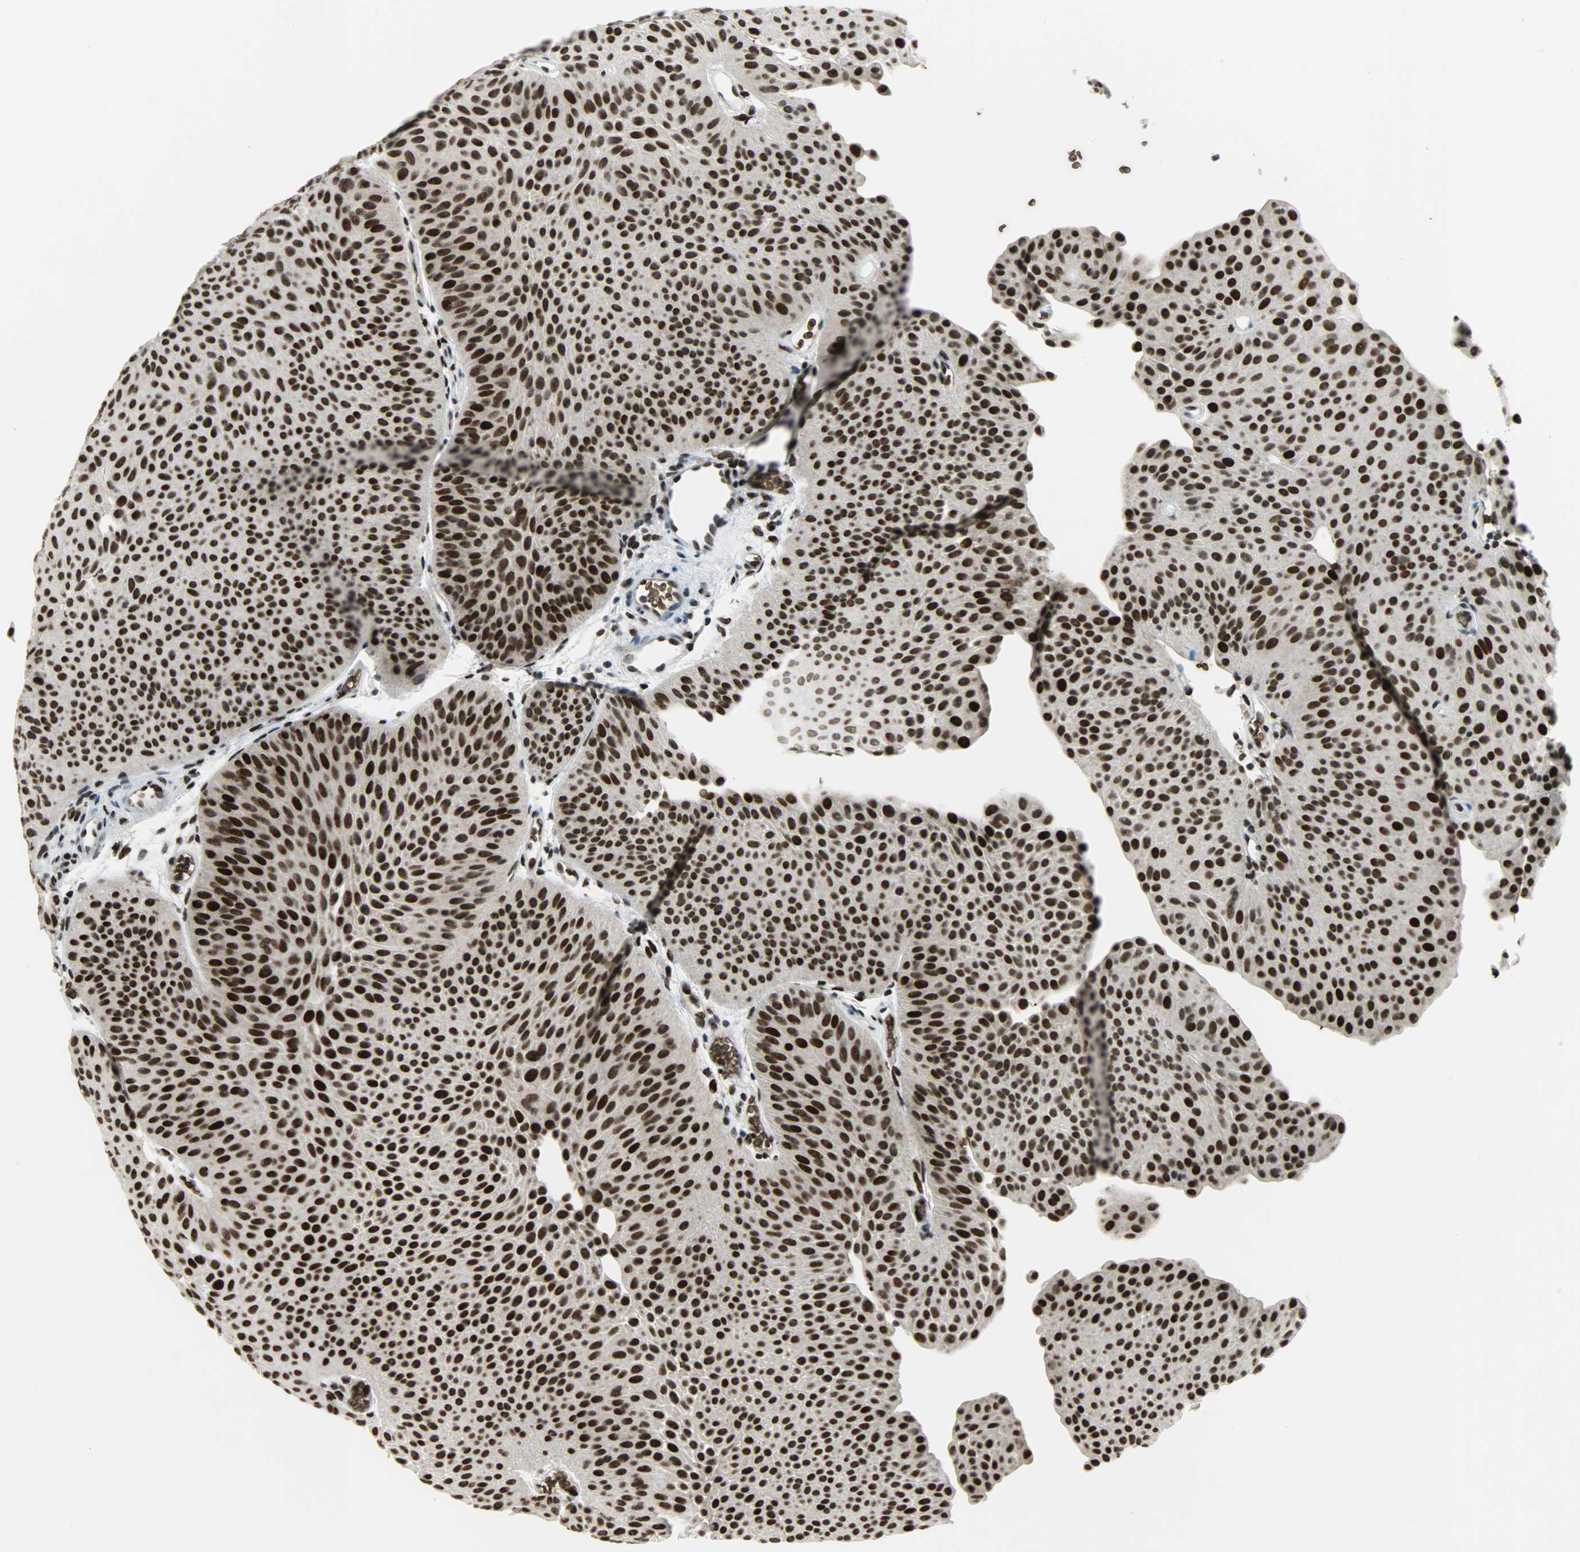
{"staining": {"intensity": "strong", "quantity": ">75%", "location": "nuclear"}, "tissue": "urothelial cancer", "cell_type": "Tumor cells", "image_type": "cancer", "snomed": [{"axis": "morphology", "description": "Urothelial carcinoma, Low grade"}, {"axis": "topography", "description": "Urinary bladder"}], "caption": "This image displays urothelial carcinoma (low-grade) stained with IHC to label a protein in brown. The nuclear of tumor cells show strong positivity for the protein. Nuclei are counter-stained blue.", "gene": "SNAI1", "patient": {"sex": "female", "age": 60}}